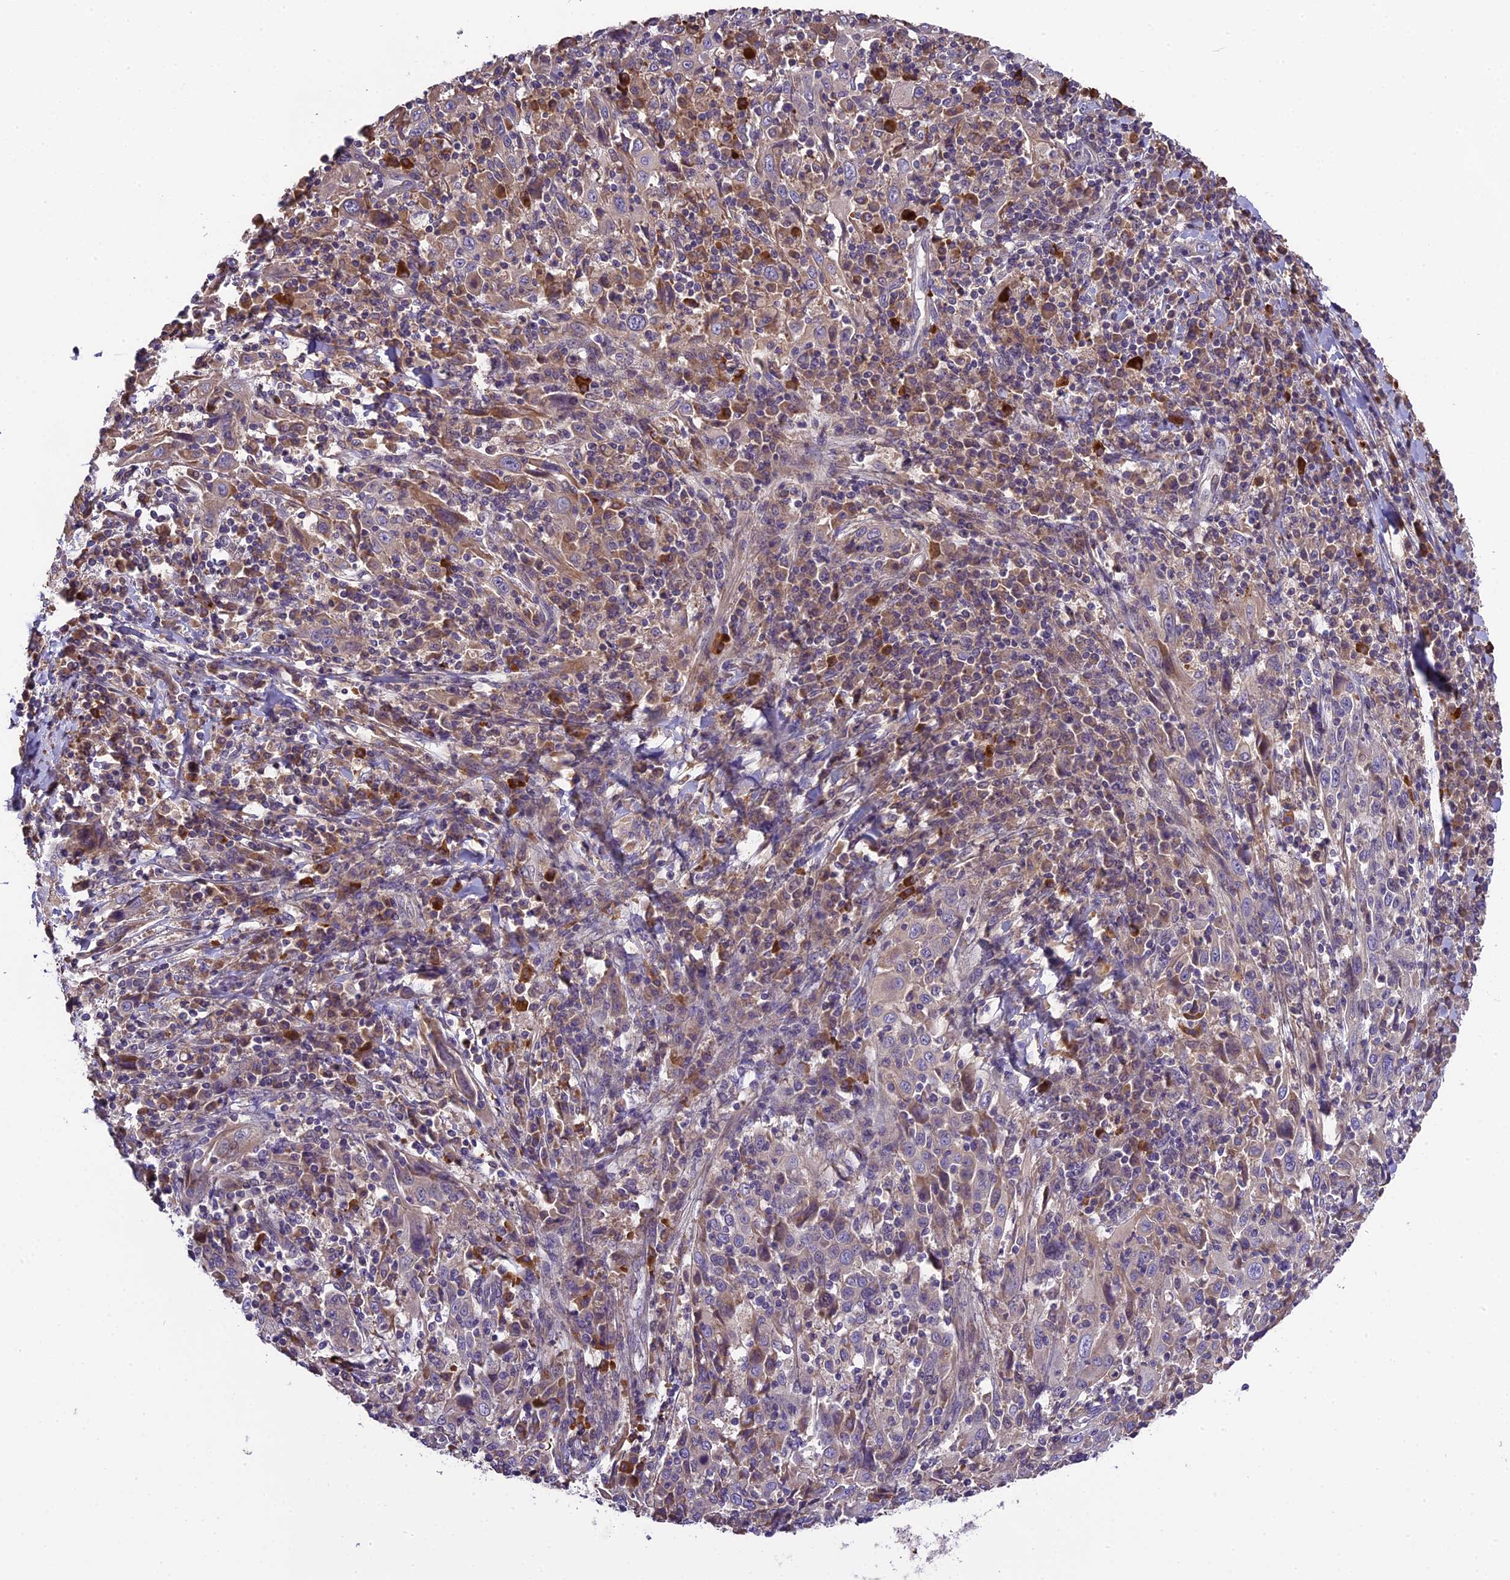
{"staining": {"intensity": "weak", "quantity": "25%-75%", "location": "cytoplasmic/membranous"}, "tissue": "cervical cancer", "cell_type": "Tumor cells", "image_type": "cancer", "snomed": [{"axis": "morphology", "description": "Squamous cell carcinoma, NOS"}, {"axis": "topography", "description": "Cervix"}], "caption": "Squamous cell carcinoma (cervical) was stained to show a protein in brown. There is low levels of weak cytoplasmic/membranous positivity in approximately 25%-75% of tumor cells. Using DAB (3,3'-diaminobenzidine) (brown) and hematoxylin (blue) stains, captured at high magnification using brightfield microscopy.", "gene": "ABCC10", "patient": {"sex": "female", "age": 46}}